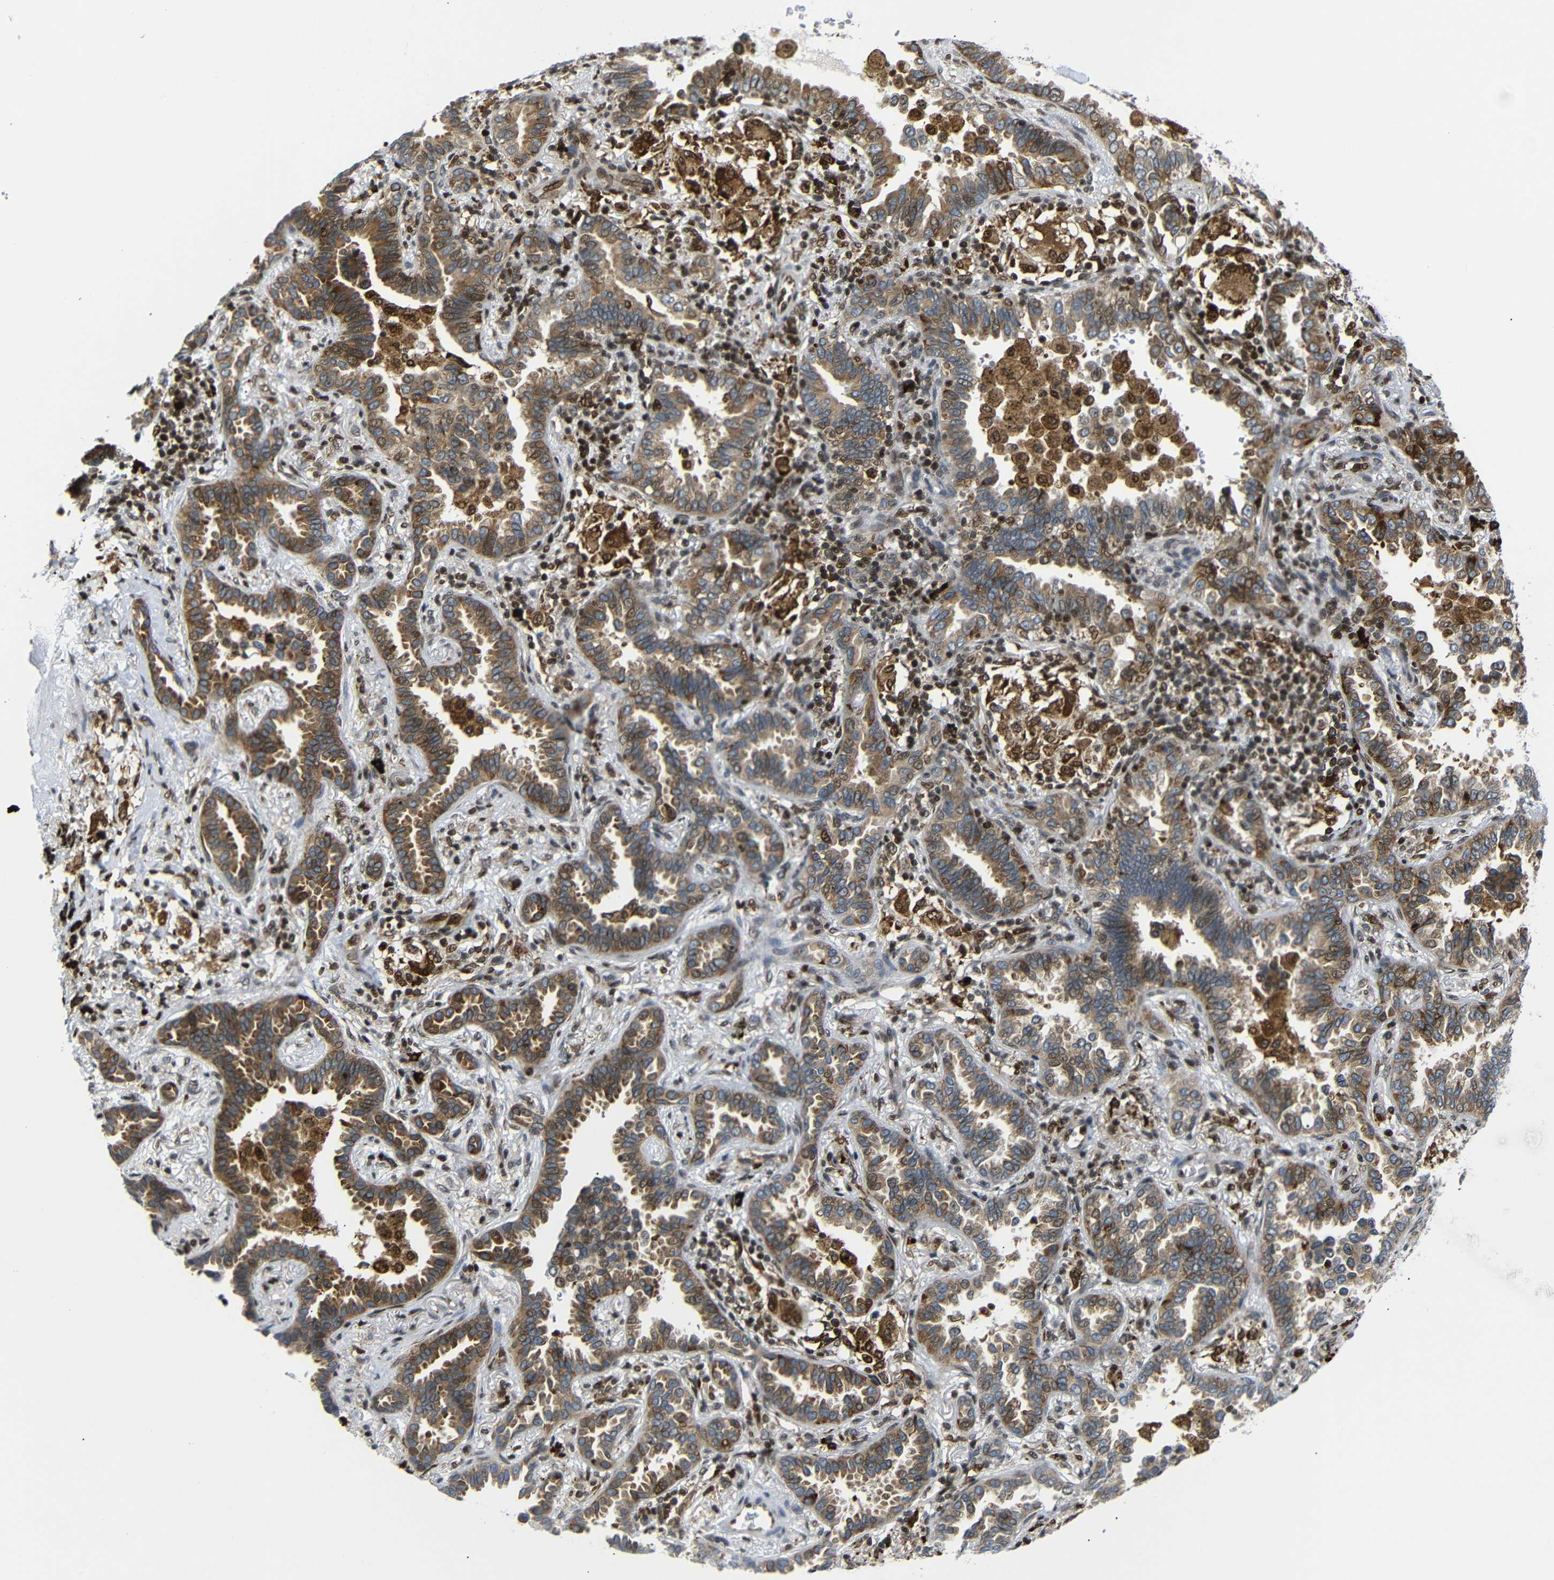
{"staining": {"intensity": "moderate", "quantity": ">75%", "location": "cytoplasmic/membranous"}, "tissue": "lung cancer", "cell_type": "Tumor cells", "image_type": "cancer", "snomed": [{"axis": "morphology", "description": "Normal tissue, NOS"}, {"axis": "morphology", "description": "Adenocarcinoma, NOS"}, {"axis": "topography", "description": "Lung"}], "caption": "An image of human adenocarcinoma (lung) stained for a protein reveals moderate cytoplasmic/membranous brown staining in tumor cells. The protein is shown in brown color, while the nuclei are stained blue.", "gene": "SPCS2", "patient": {"sex": "male", "age": 59}}